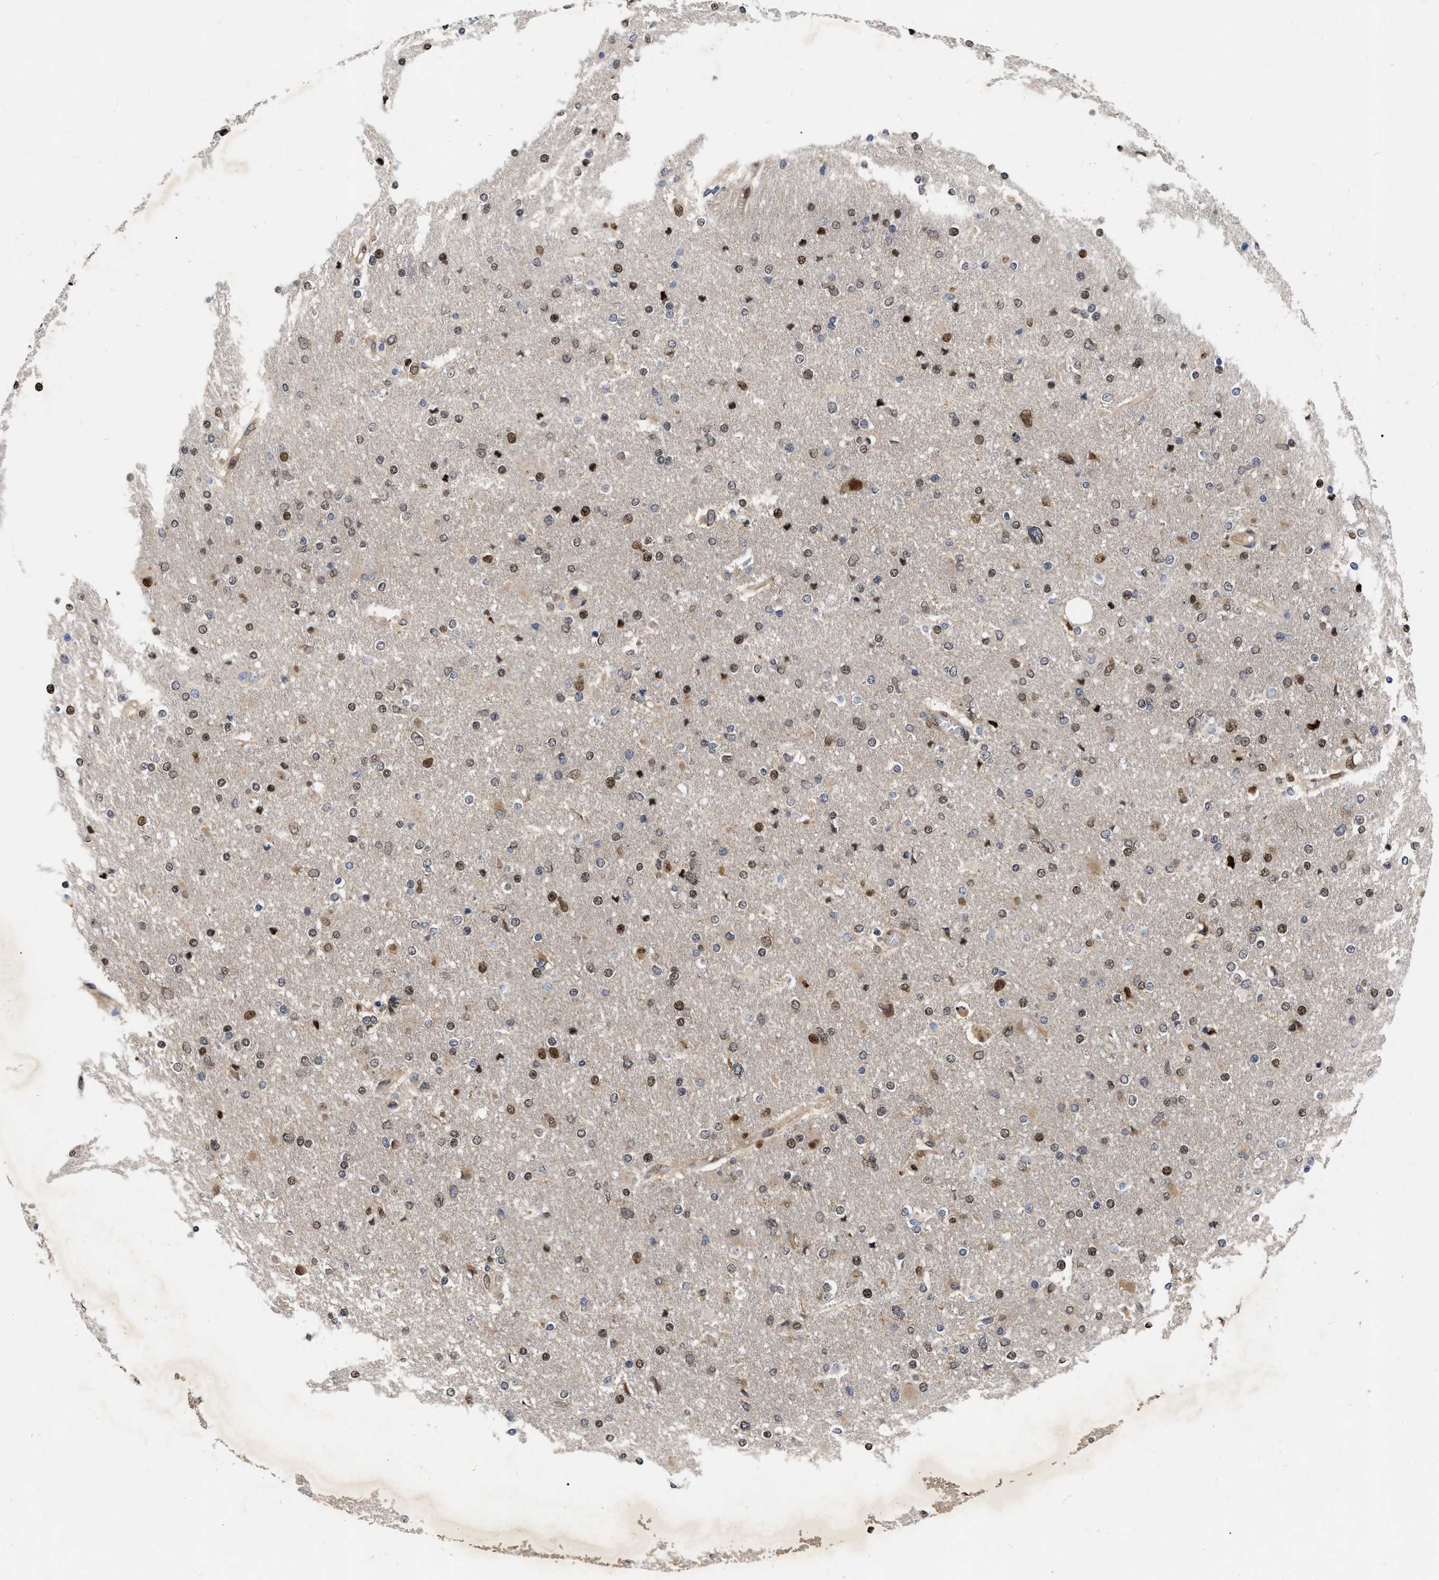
{"staining": {"intensity": "strong", "quantity": "<25%", "location": "nuclear"}, "tissue": "glioma", "cell_type": "Tumor cells", "image_type": "cancer", "snomed": [{"axis": "morphology", "description": "Glioma, malignant, High grade"}, {"axis": "topography", "description": "Cerebral cortex"}], "caption": "Human glioma stained with a protein marker reveals strong staining in tumor cells.", "gene": "MDM4", "patient": {"sex": "female", "age": 36}}